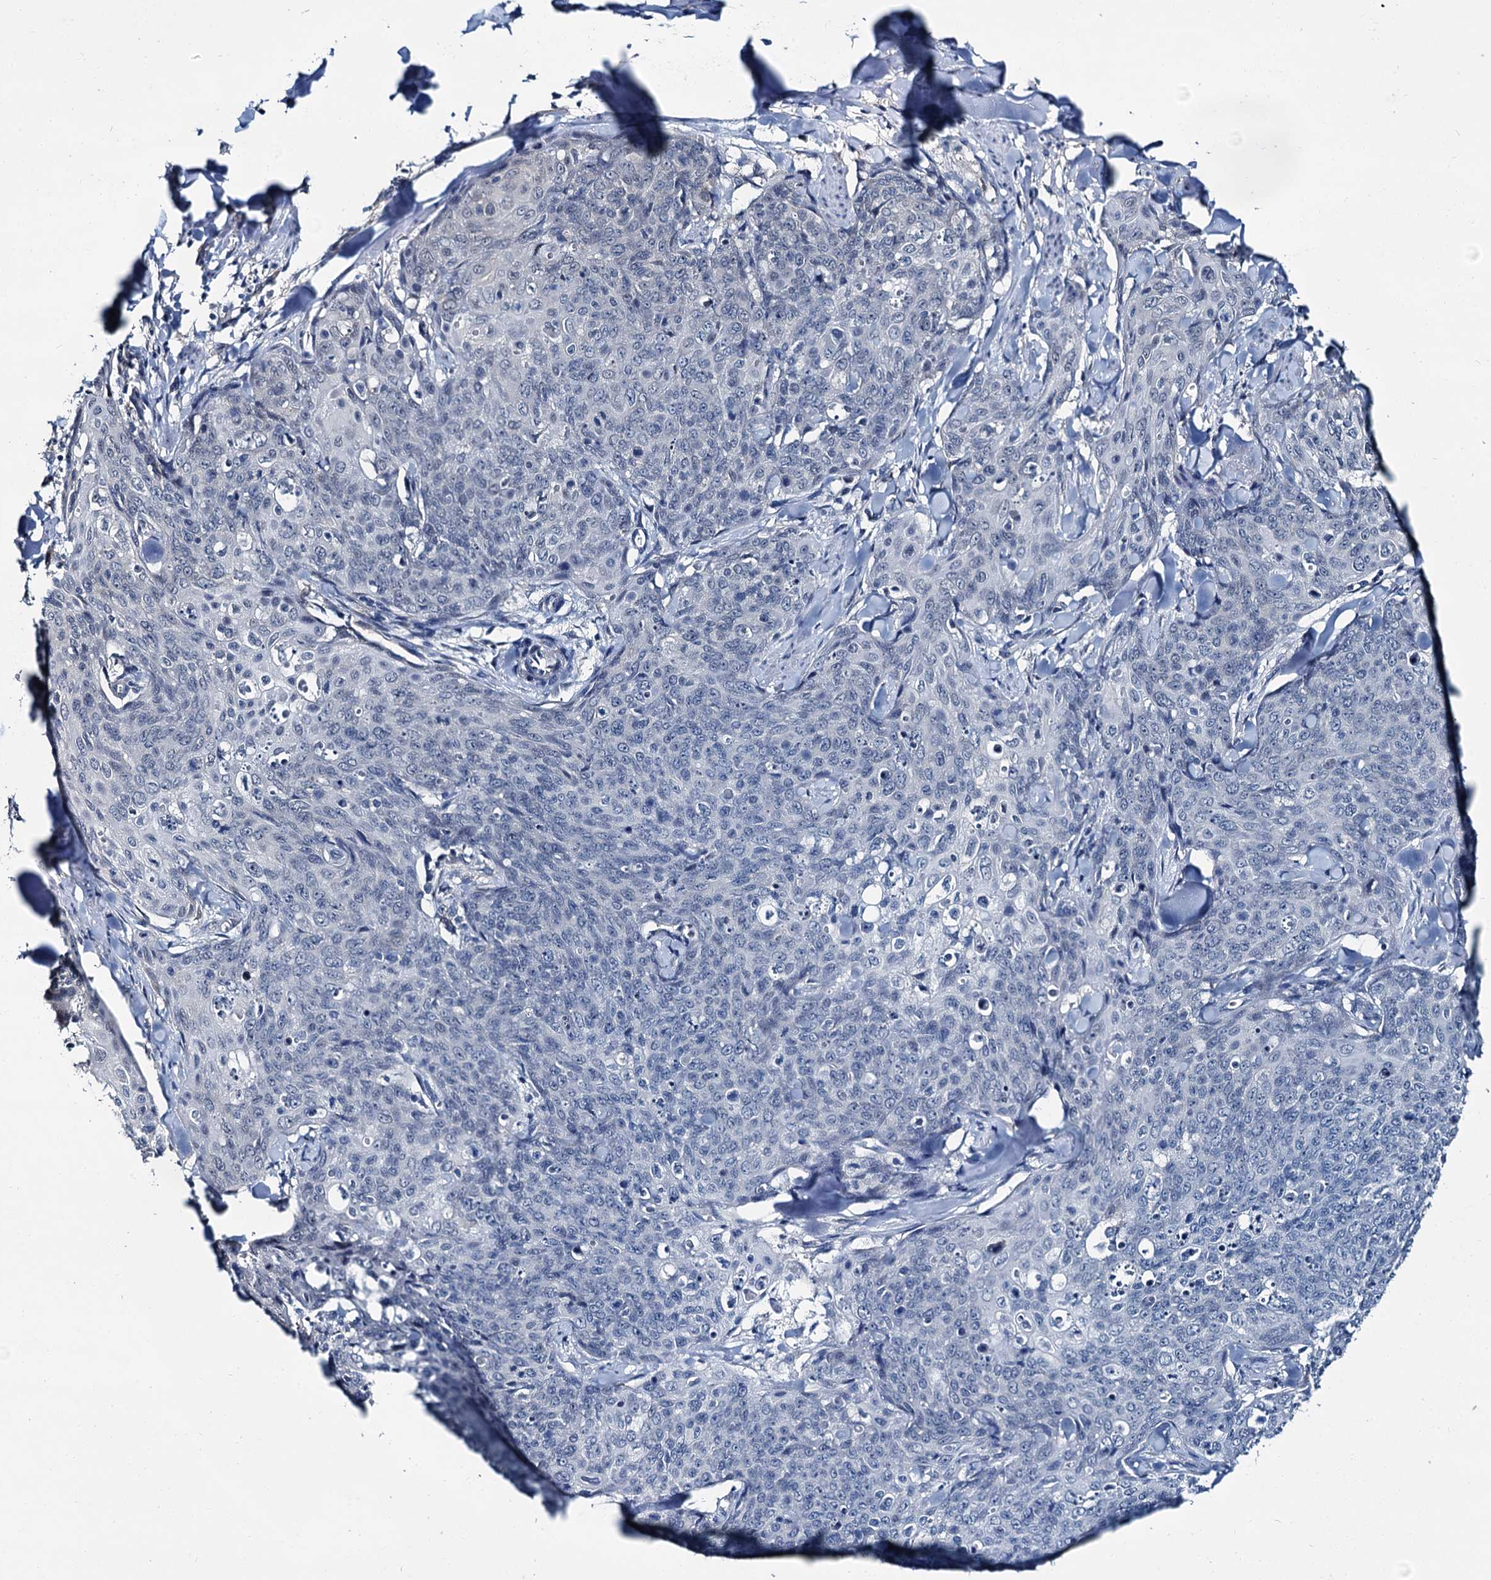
{"staining": {"intensity": "negative", "quantity": "none", "location": "none"}, "tissue": "skin cancer", "cell_type": "Tumor cells", "image_type": "cancer", "snomed": [{"axis": "morphology", "description": "Squamous cell carcinoma, NOS"}, {"axis": "topography", "description": "Skin"}, {"axis": "topography", "description": "Vulva"}], "caption": "Skin squamous cell carcinoma stained for a protein using IHC shows no expression tumor cells.", "gene": "MIOX", "patient": {"sex": "female", "age": 85}}